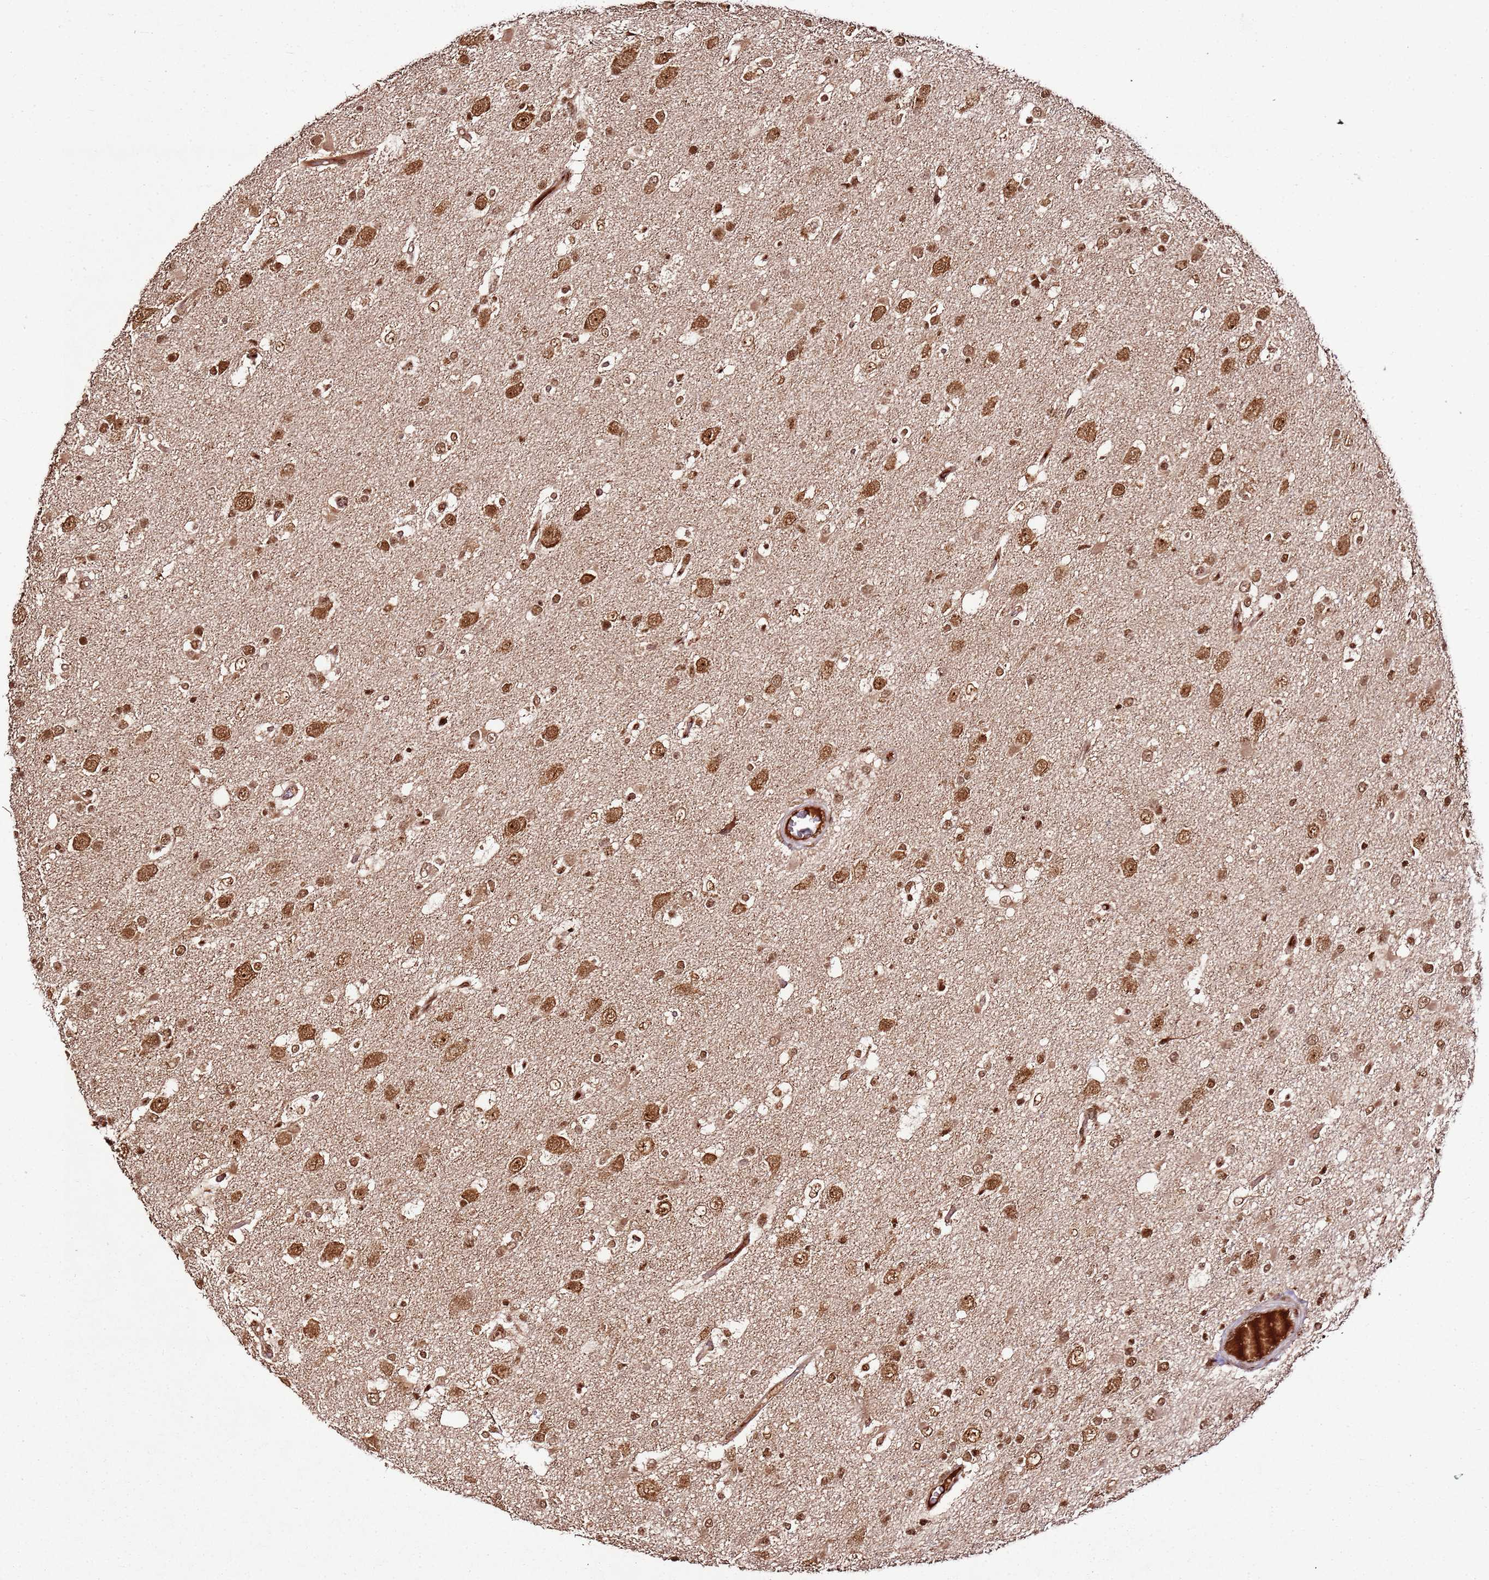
{"staining": {"intensity": "strong", "quantity": ">75%", "location": "nuclear"}, "tissue": "glioma", "cell_type": "Tumor cells", "image_type": "cancer", "snomed": [{"axis": "morphology", "description": "Glioma, malignant, High grade"}, {"axis": "topography", "description": "Brain"}], "caption": "Immunohistochemical staining of malignant high-grade glioma displays strong nuclear protein expression in approximately >75% of tumor cells.", "gene": "XRN2", "patient": {"sex": "male", "age": 53}}